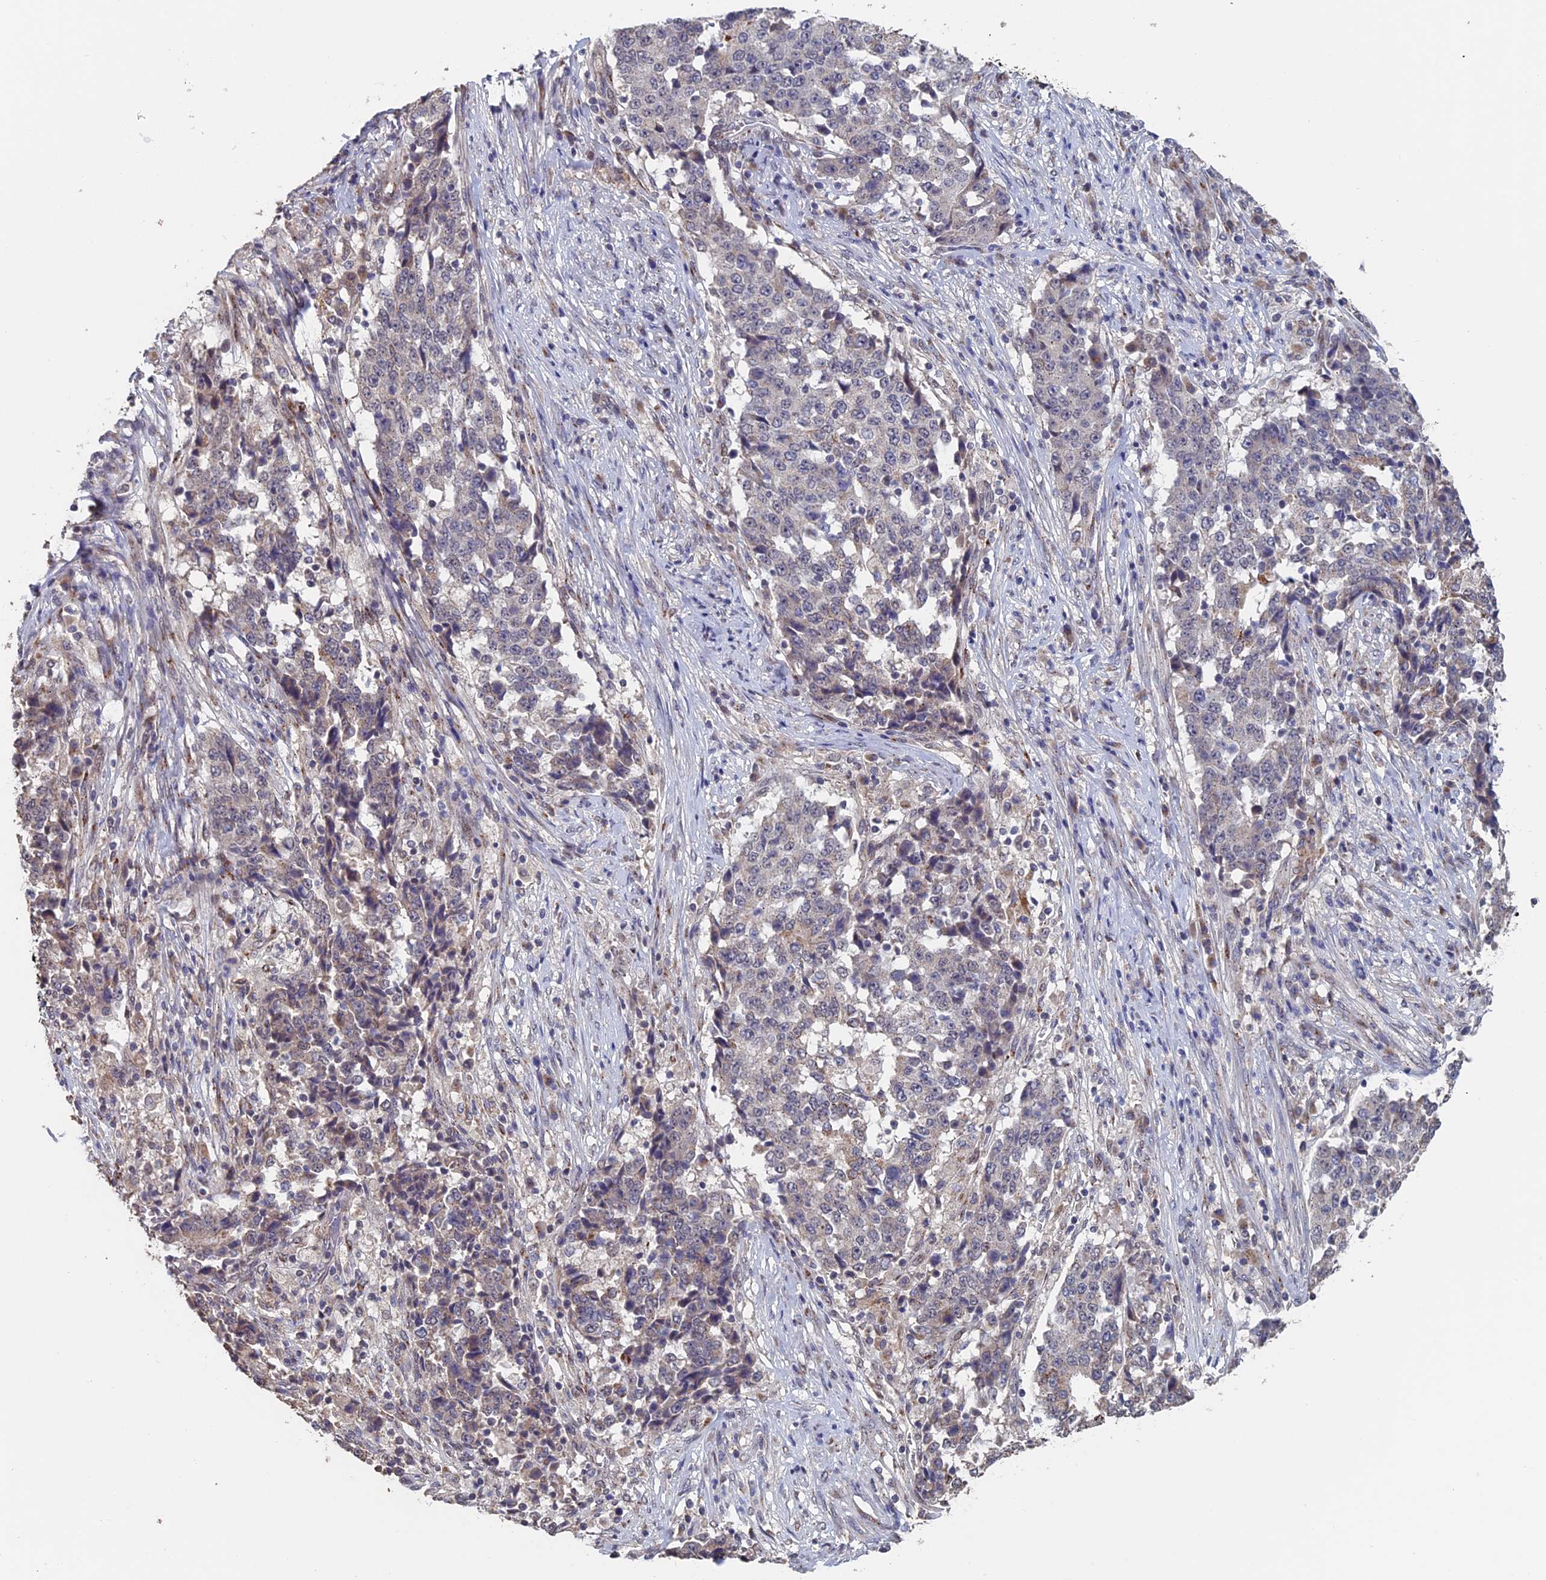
{"staining": {"intensity": "moderate", "quantity": "<25%", "location": "cytoplasmic/membranous"}, "tissue": "stomach cancer", "cell_type": "Tumor cells", "image_type": "cancer", "snomed": [{"axis": "morphology", "description": "Adenocarcinoma, NOS"}, {"axis": "topography", "description": "Stomach"}], "caption": "A micrograph of human stomach cancer stained for a protein reveals moderate cytoplasmic/membranous brown staining in tumor cells. Using DAB (3,3'-diaminobenzidine) (brown) and hematoxylin (blue) stains, captured at high magnification using brightfield microscopy.", "gene": "PIGQ", "patient": {"sex": "male", "age": 59}}